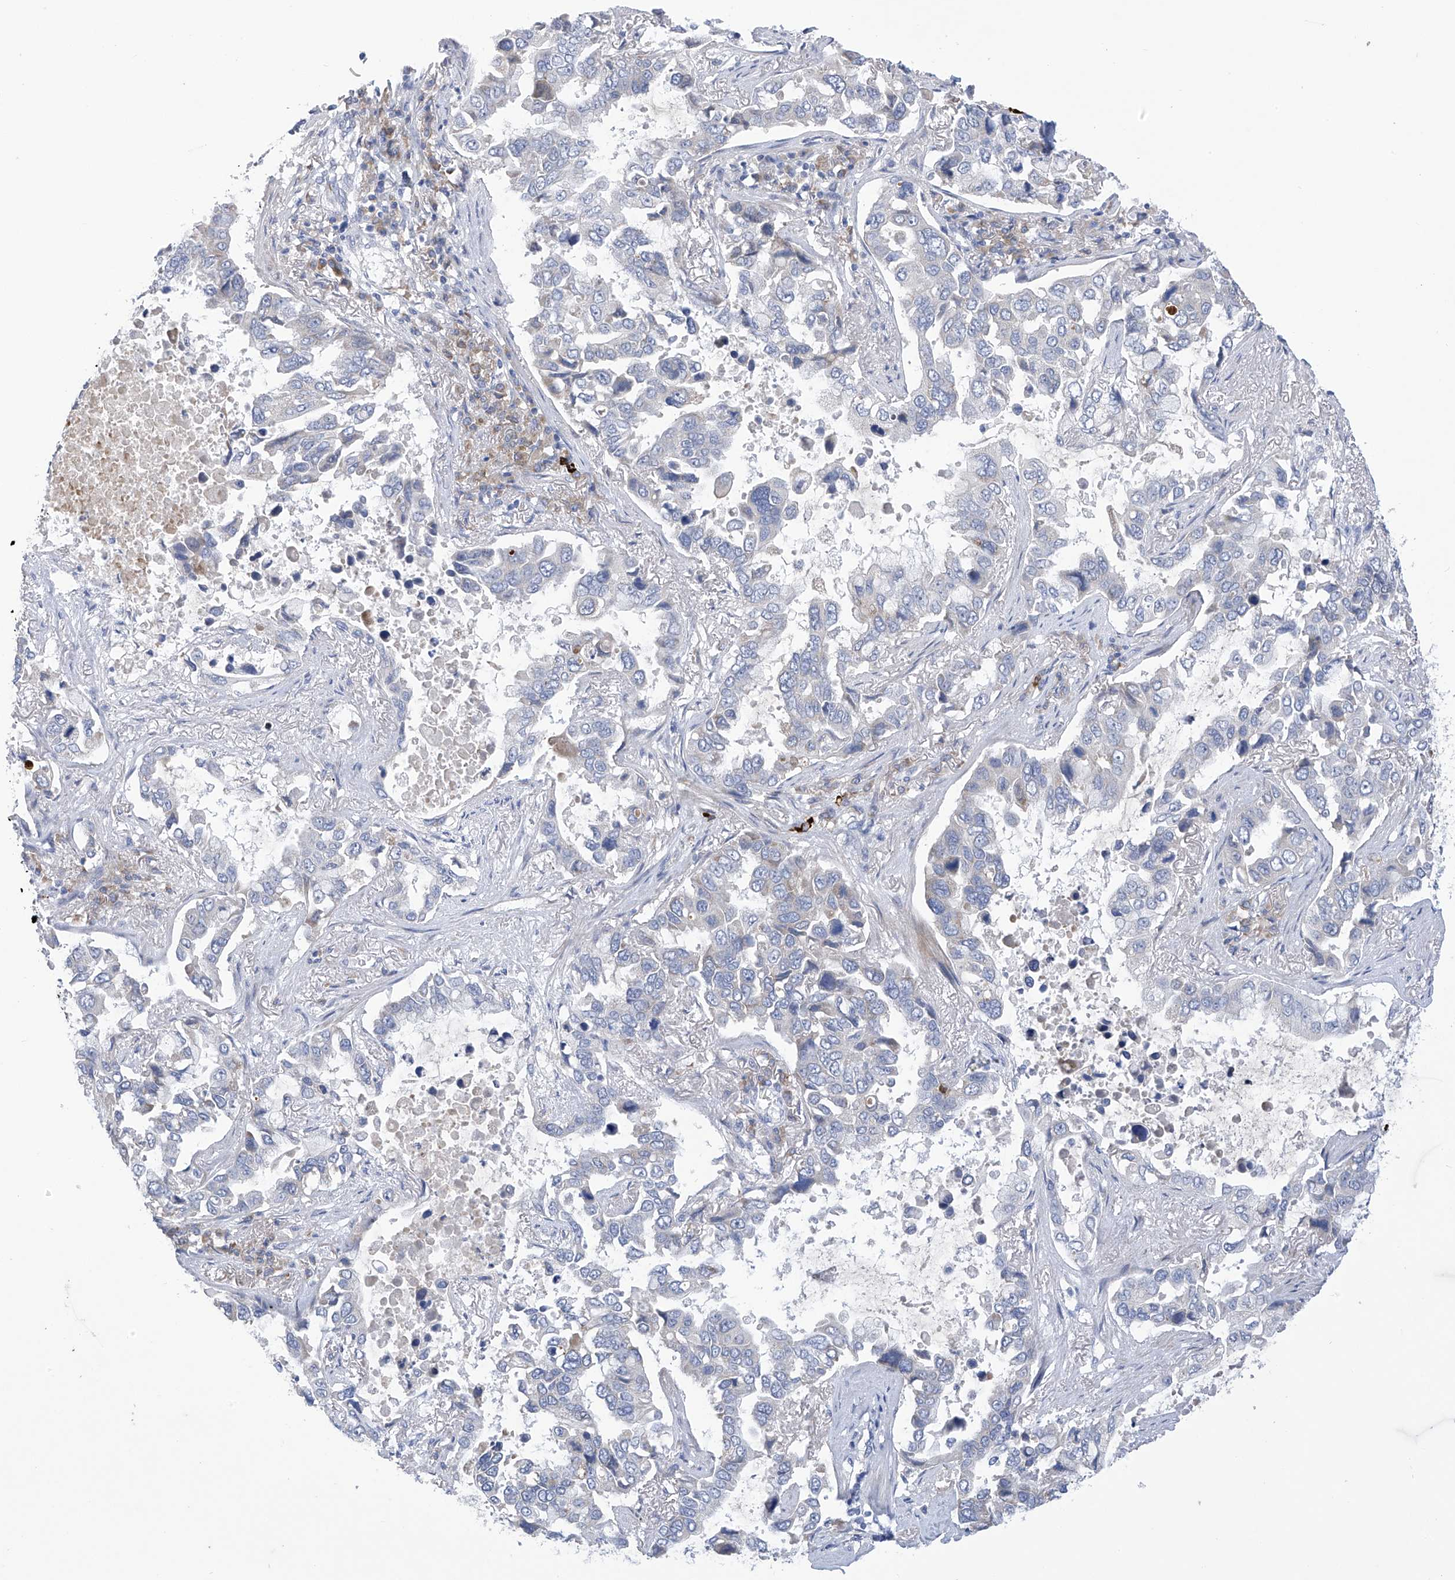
{"staining": {"intensity": "negative", "quantity": "none", "location": "none"}, "tissue": "lung cancer", "cell_type": "Tumor cells", "image_type": "cancer", "snomed": [{"axis": "morphology", "description": "Squamous cell carcinoma, NOS"}, {"axis": "topography", "description": "Lung"}], "caption": "Tumor cells show no significant staining in lung cancer.", "gene": "SLCO4A1", "patient": {"sex": "male", "age": 66}}